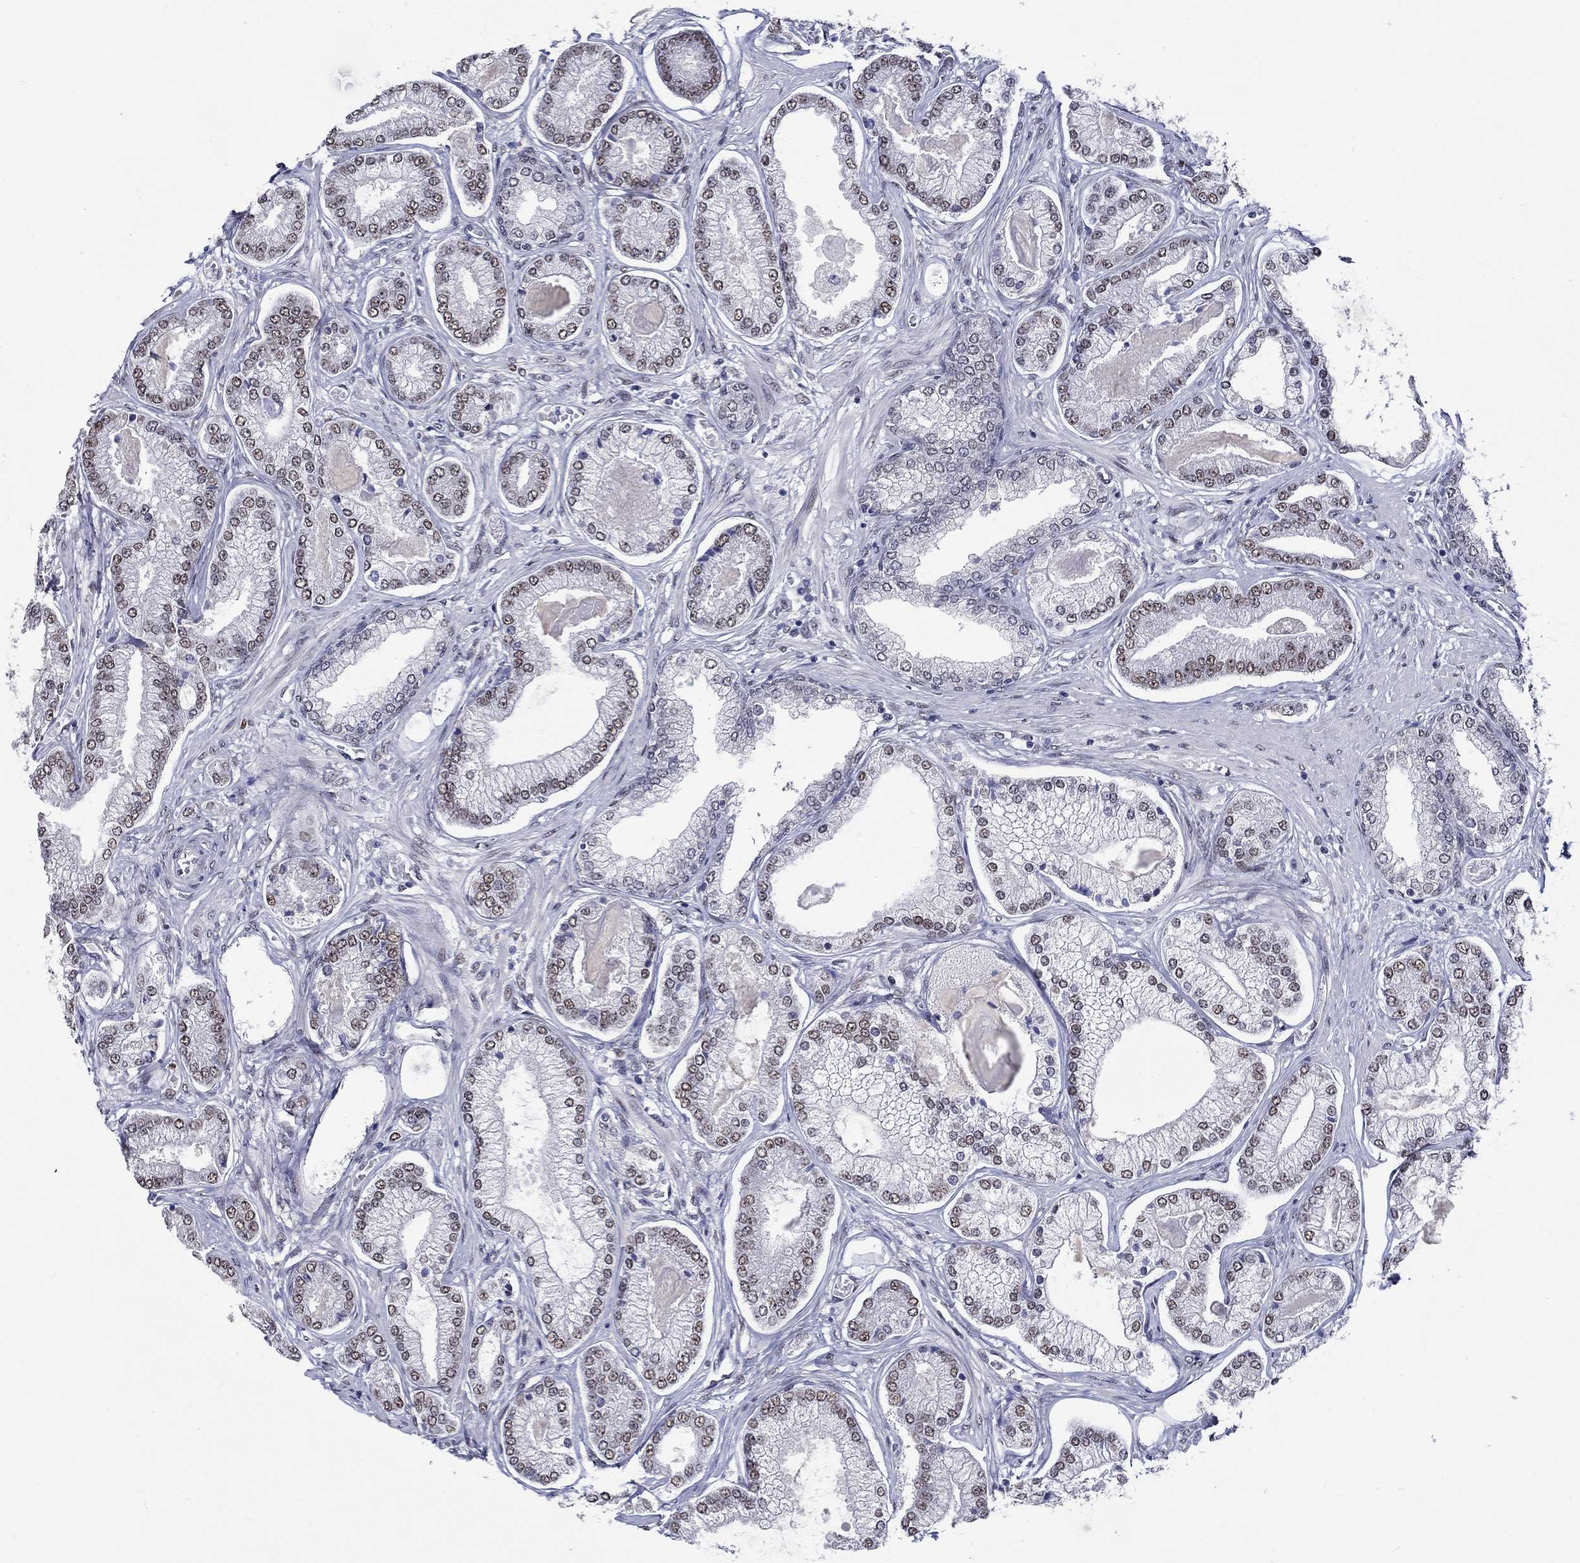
{"staining": {"intensity": "weak", "quantity": "25%-75%", "location": "nuclear"}, "tissue": "prostate cancer", "cell_type": "Tumor cells", "image_type": "cancer", "snomed": [{"axis": "morphology", "description": "Adenocarcinoma, Low grade"}, {"axis": "topography", "description": "Prostate"}], "caption": "A brown stain shows weak nuclear positivity of a protein in human low-grade adenocarcinoma (prostate) tumor cells.", "gene": "GATA2", "patient": {"sex": "male", "age": 57}}